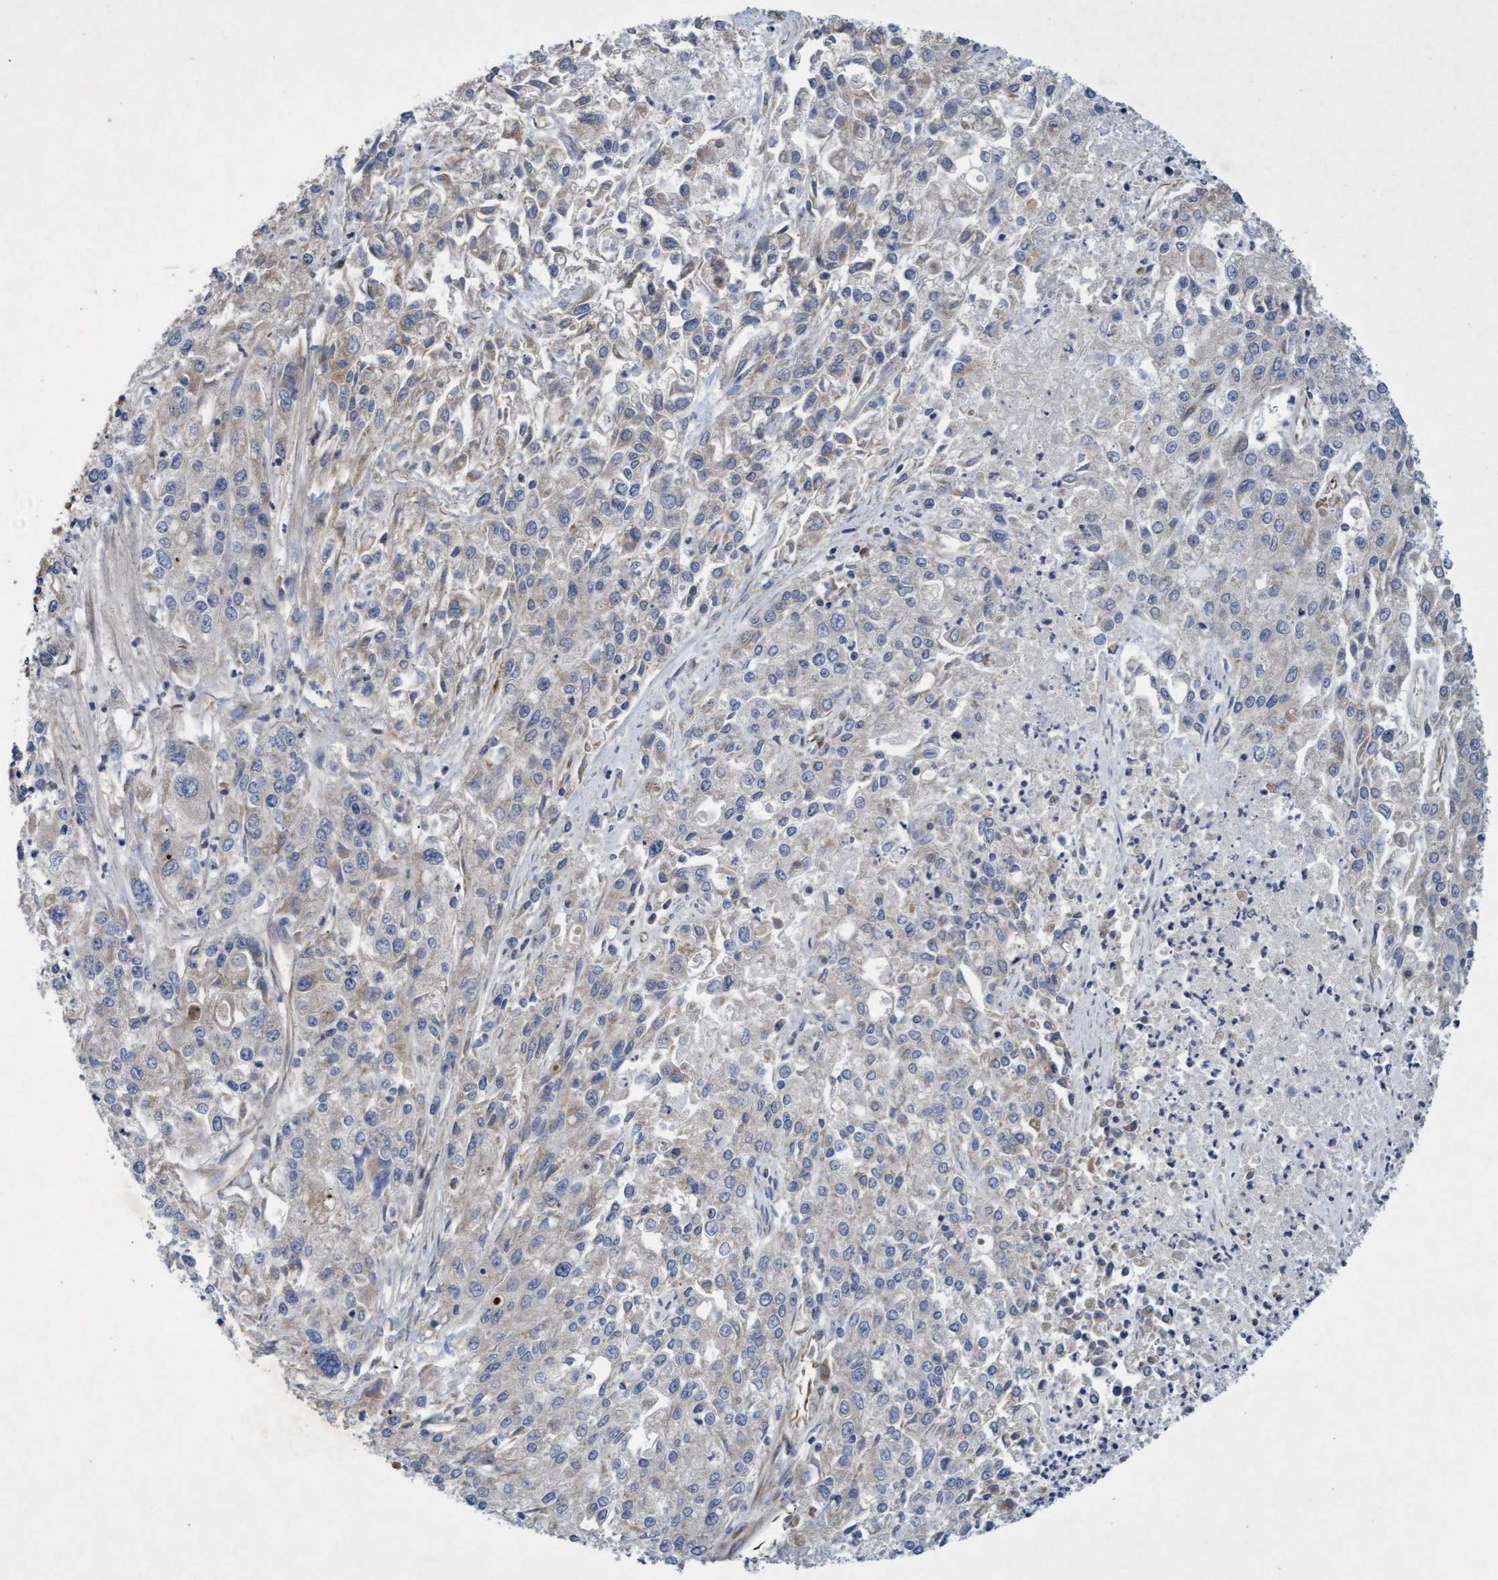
{"staining": {"intensity": "negative", "quantity": "none", "location": "none"}, "tissue": "endometrial cancer", "cell_type": "Tumor cells", "image_type": "cancer", "snomed": [{"axis": "morphology", "description": "Adenocarcinoma, NOS"}, {"axis": "topography", "description": "Endometrium"}], "caption": "Tumor cells show no significant expression in endometrial cancer.", "gene": "DDHD2", "patient": {"sex": "female", "age": 49}}